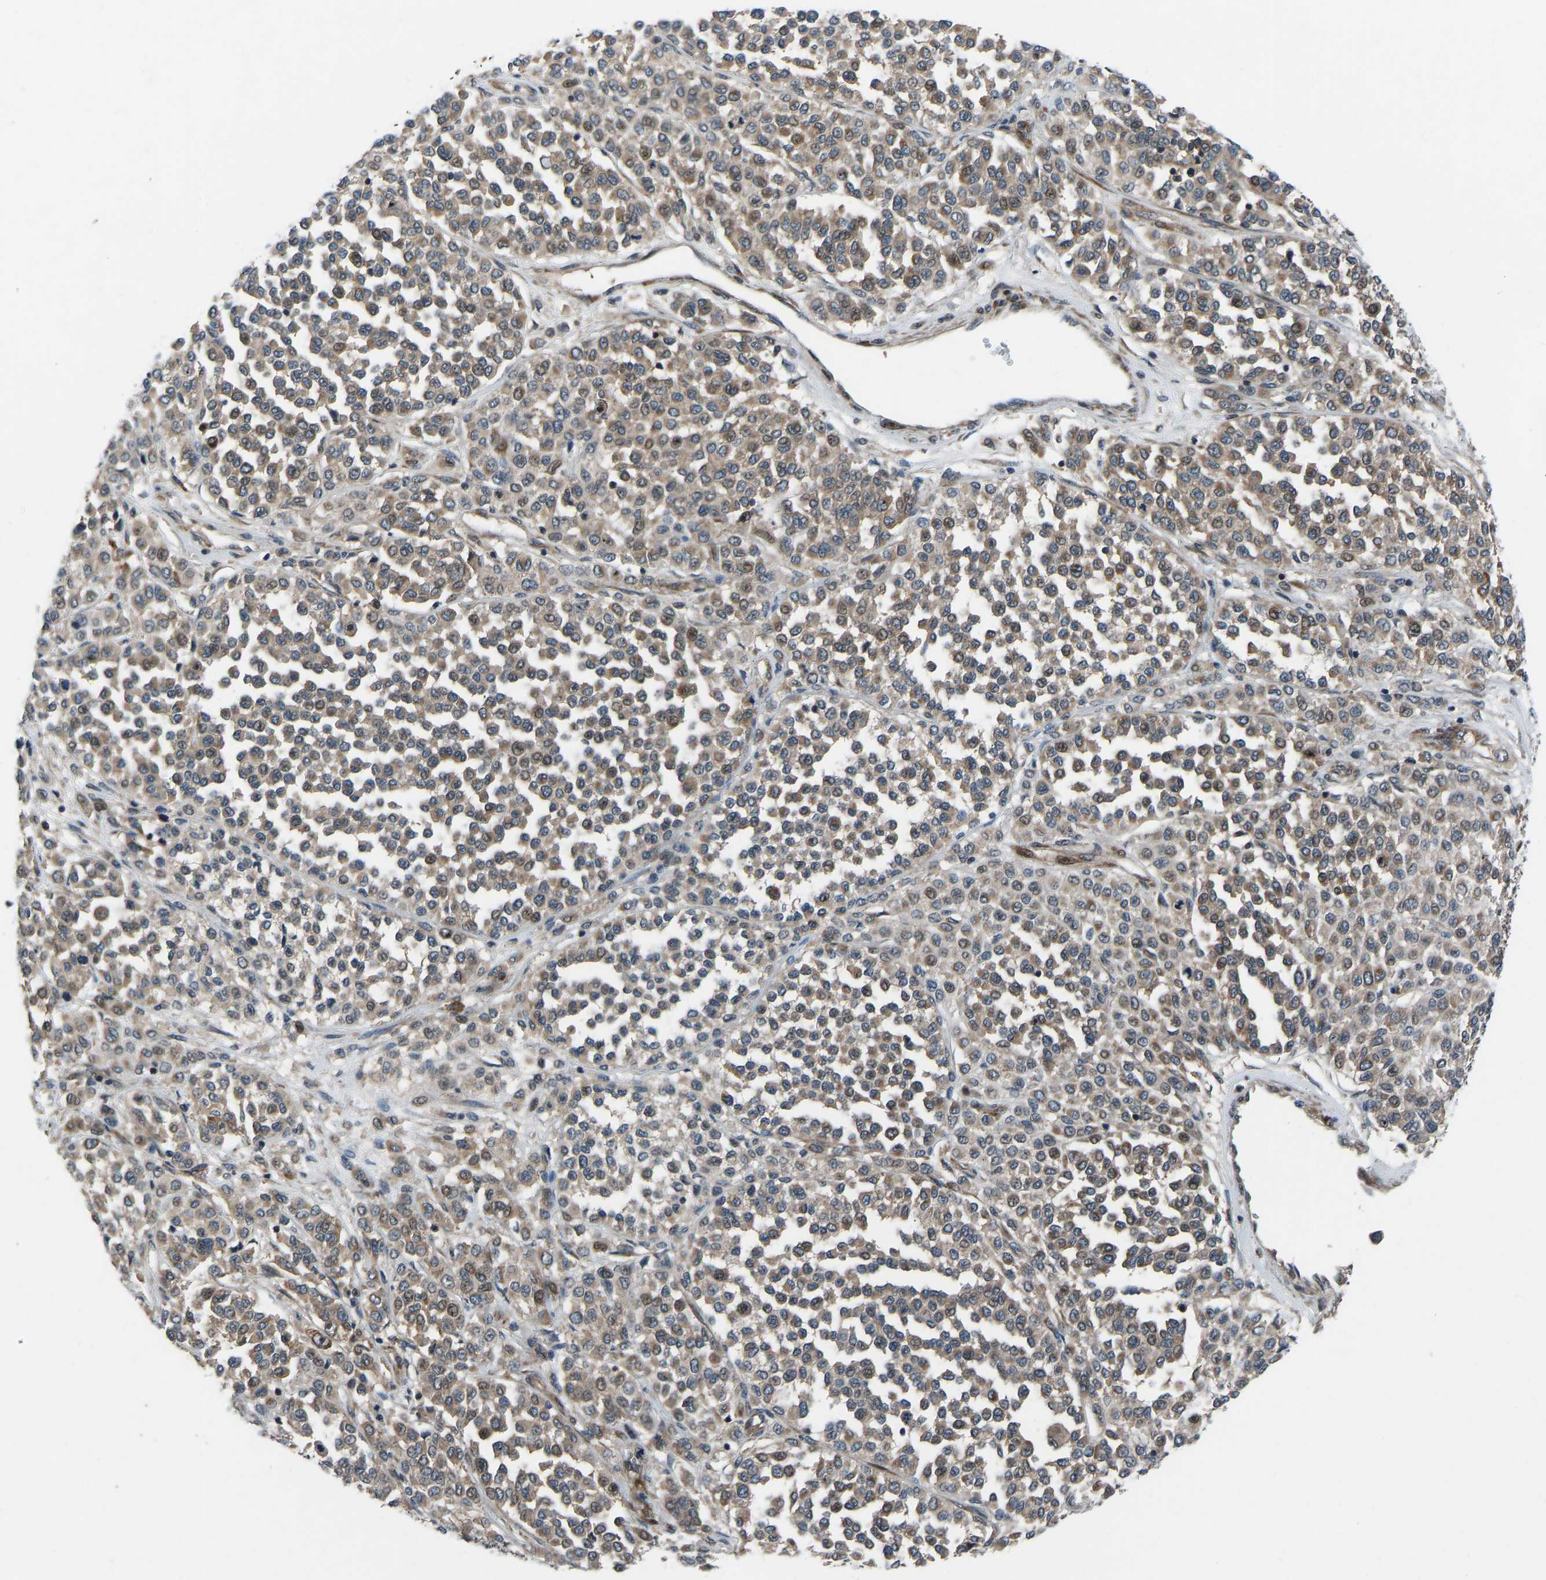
{"staining": {"intensity": "moderate", "quantity": ">75%", "location": "cytoplasmic/membranous"}, "tissue": "melanoma", "cell_type": "Tumor cells", "image_type": "cancer", "snomed": [{"axis": "morphology", "description": "Malignant melanoma, Metastatic site"}, {"axis": "topography", "description": "Pancreas"}], "caption": "Protein expression analysis of melanoma exhibits moderate cytoplasmic/membranous positivity in about >75% of tumor cells. (DAB = brown stain, brightfield microscopy at high magnification).", "gene": "RLIM", "patient": {"sex": "female", "age": 30}}